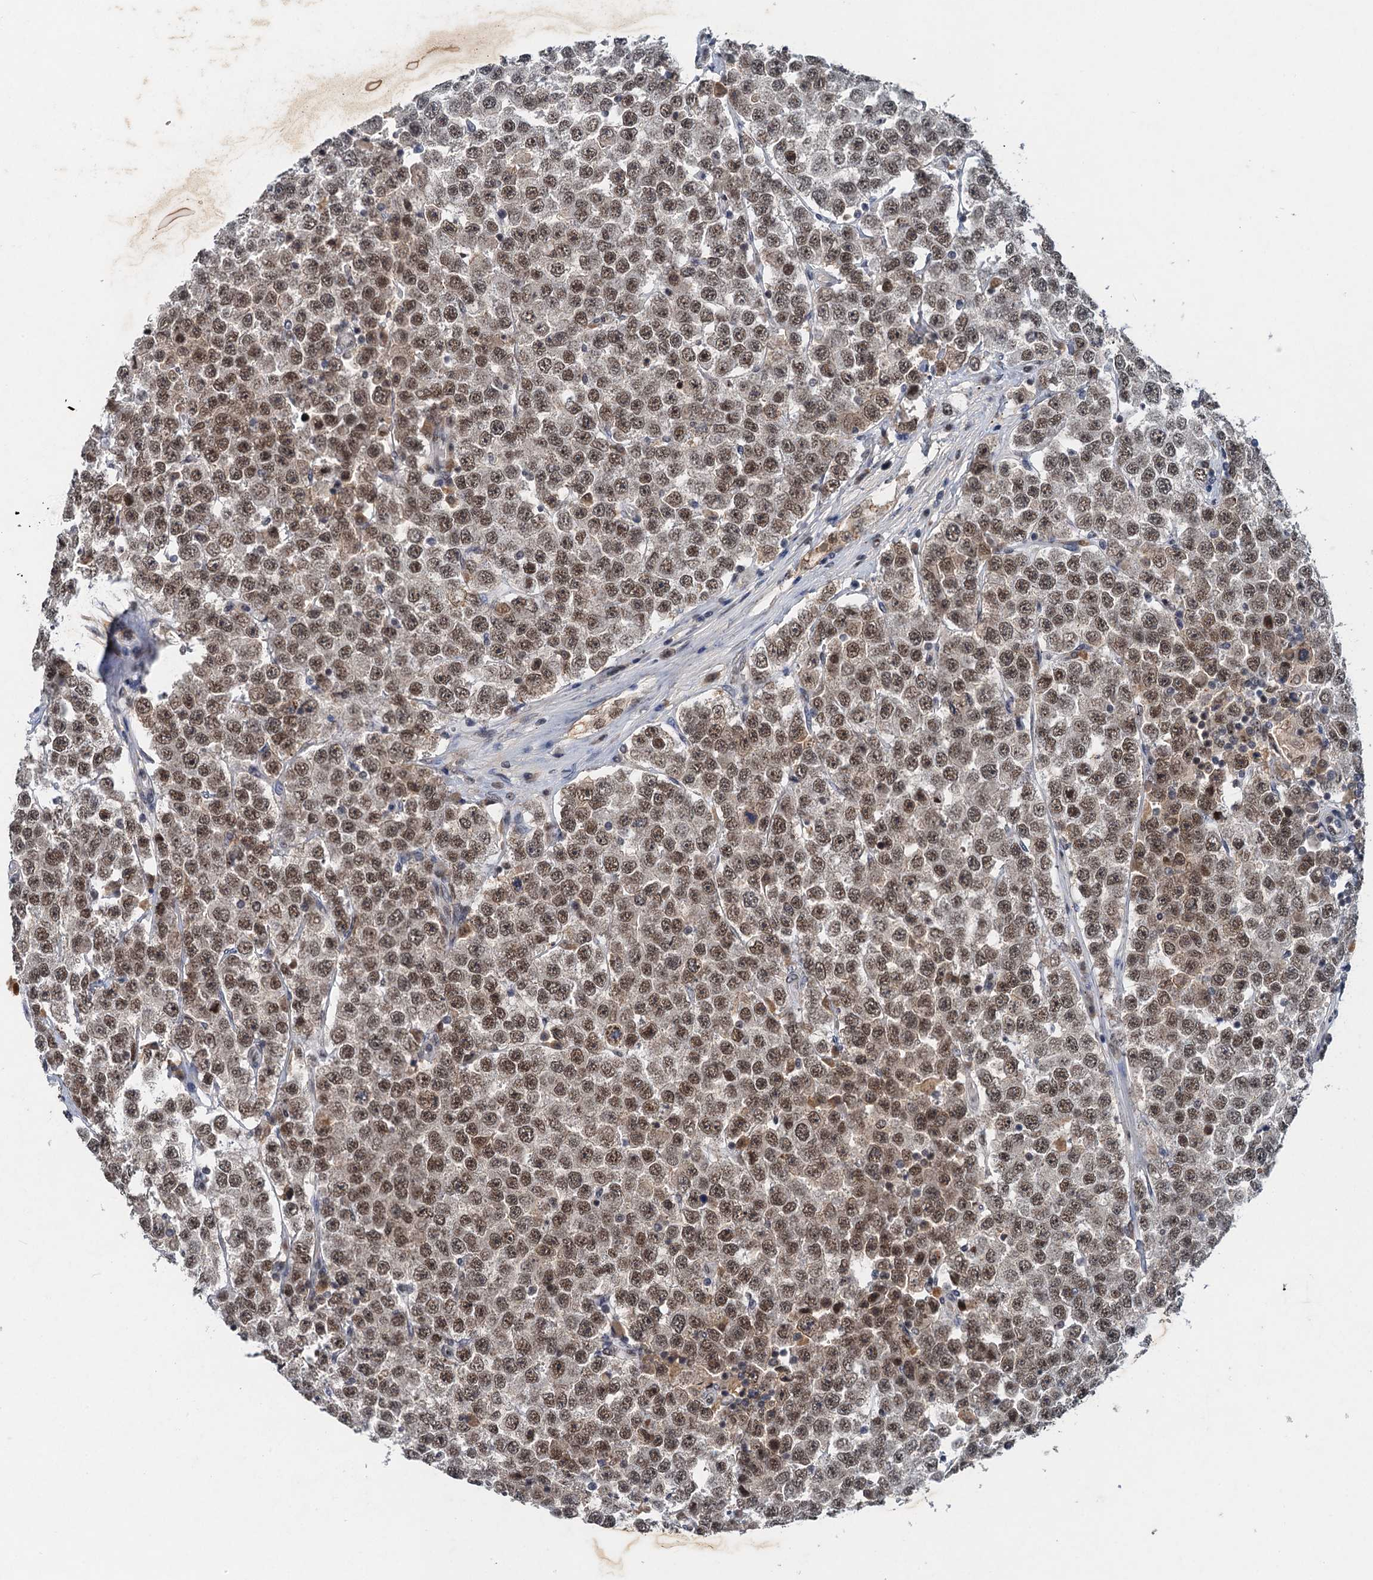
{"staining": {"intensity": "moderate", "quantity": ">75%", "location": "nuclear"}, "tissue": "testis cancer", "cell_type": "Tumor cells", "image_type": "cancer", "snomed": [{"axis": "morphology", "description": "Seminoma, NOS"}, {"axis": "topography", "description": "Testis"}], "caption": "Testis cancer stained with a brown dye displays moderate nuclear positive expression in approximately >75% of tumor cells.", "gene": "CSTF3", "patient": {"sex": "male", "age": 28}}